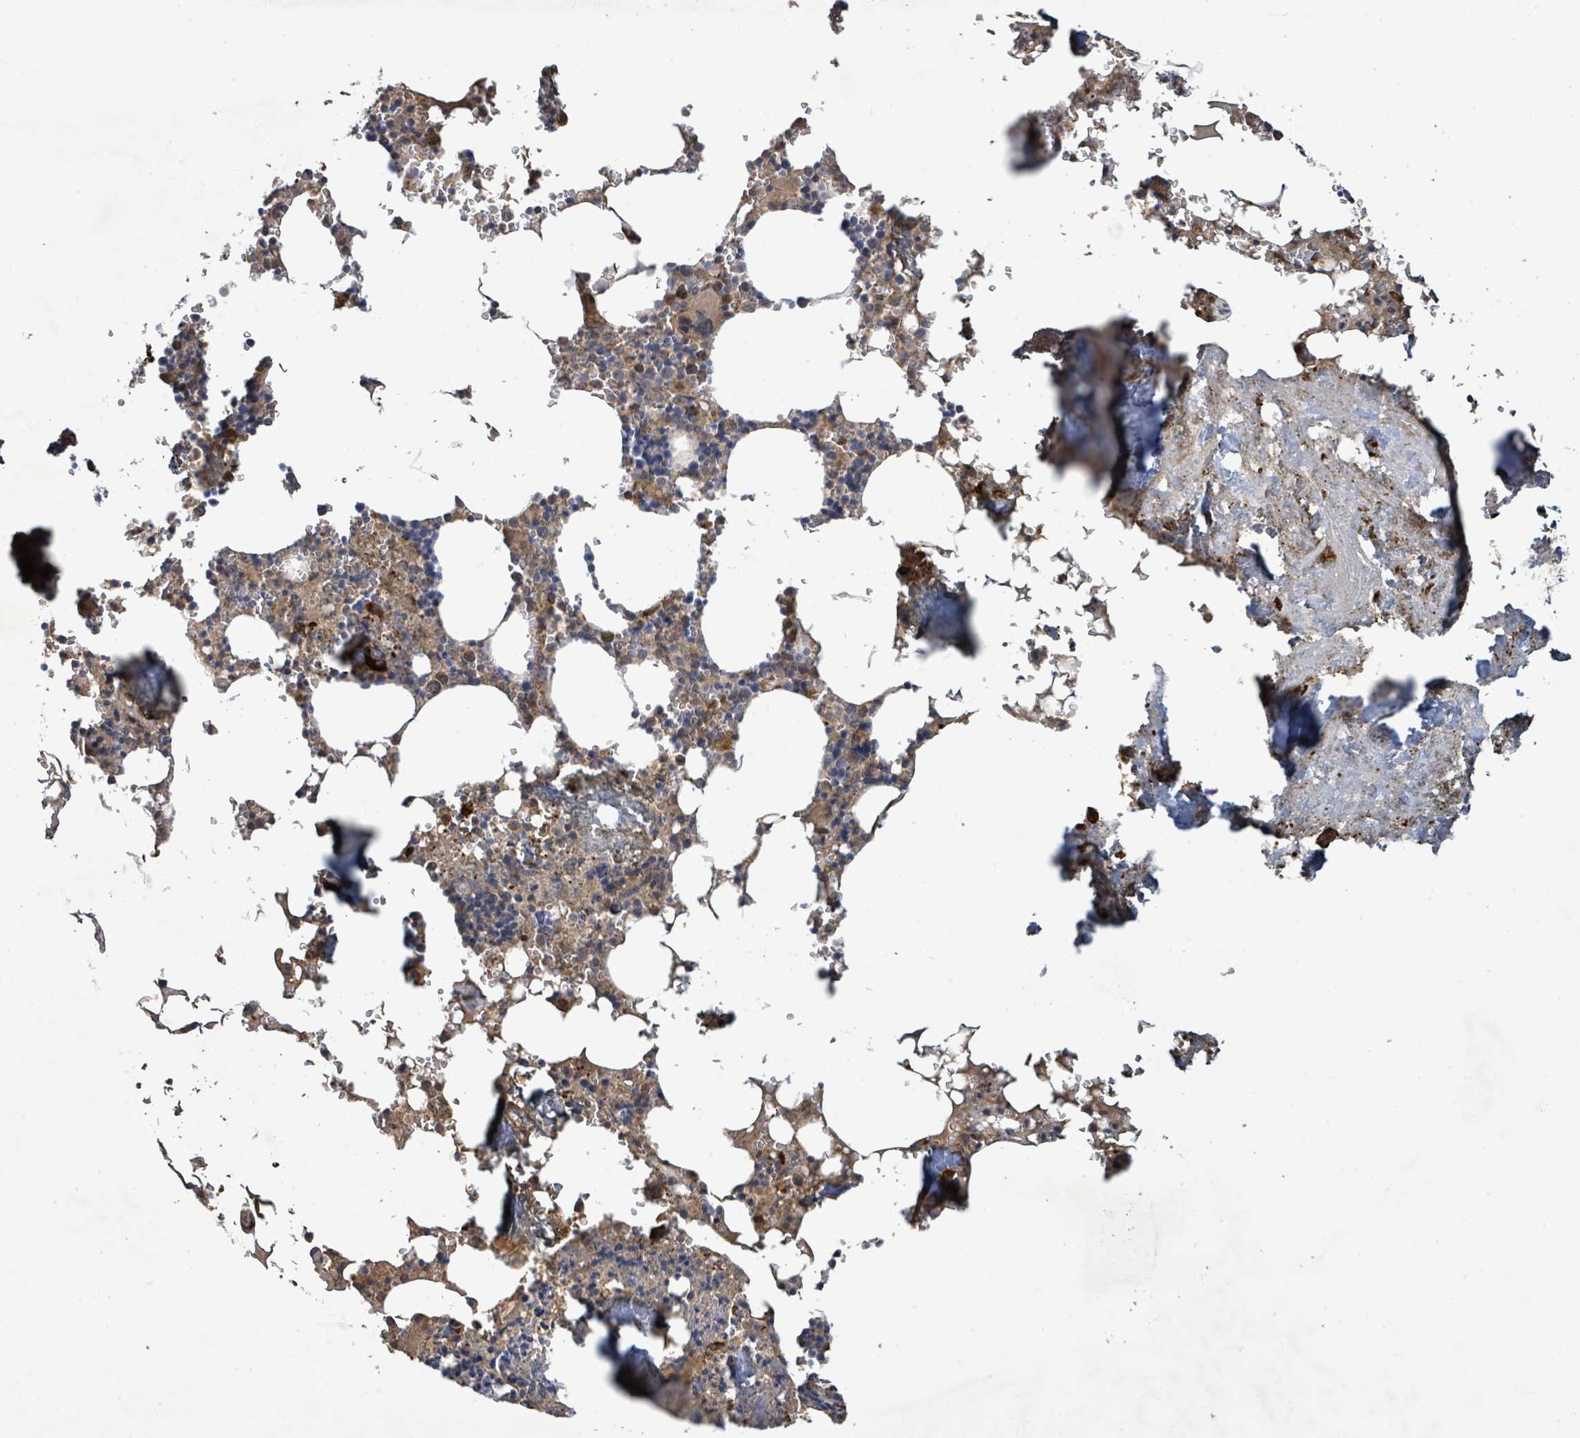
{"staining": {"intensity": "weak", "quantity": "25%-75%", "location": "cytoplasmic/membranous"}, "tissue": "bone marrow", "cell_type": "Hematopoietic cells", "image_type": "normal", "snomed": [{"axis": "morphology", "description": "Normal tissue, NOS"}, {"axis": "topography", "description": "Bone marrow"}], "caption": "Immunohistochemistry of unremarkable bone marrow displays low levels of weak cytoplasmic/membranous staining in approximately 25%-75% of hematopoietic cells.", "gene": "STARD4", "patient": {"sex": "male", "age": 54}}